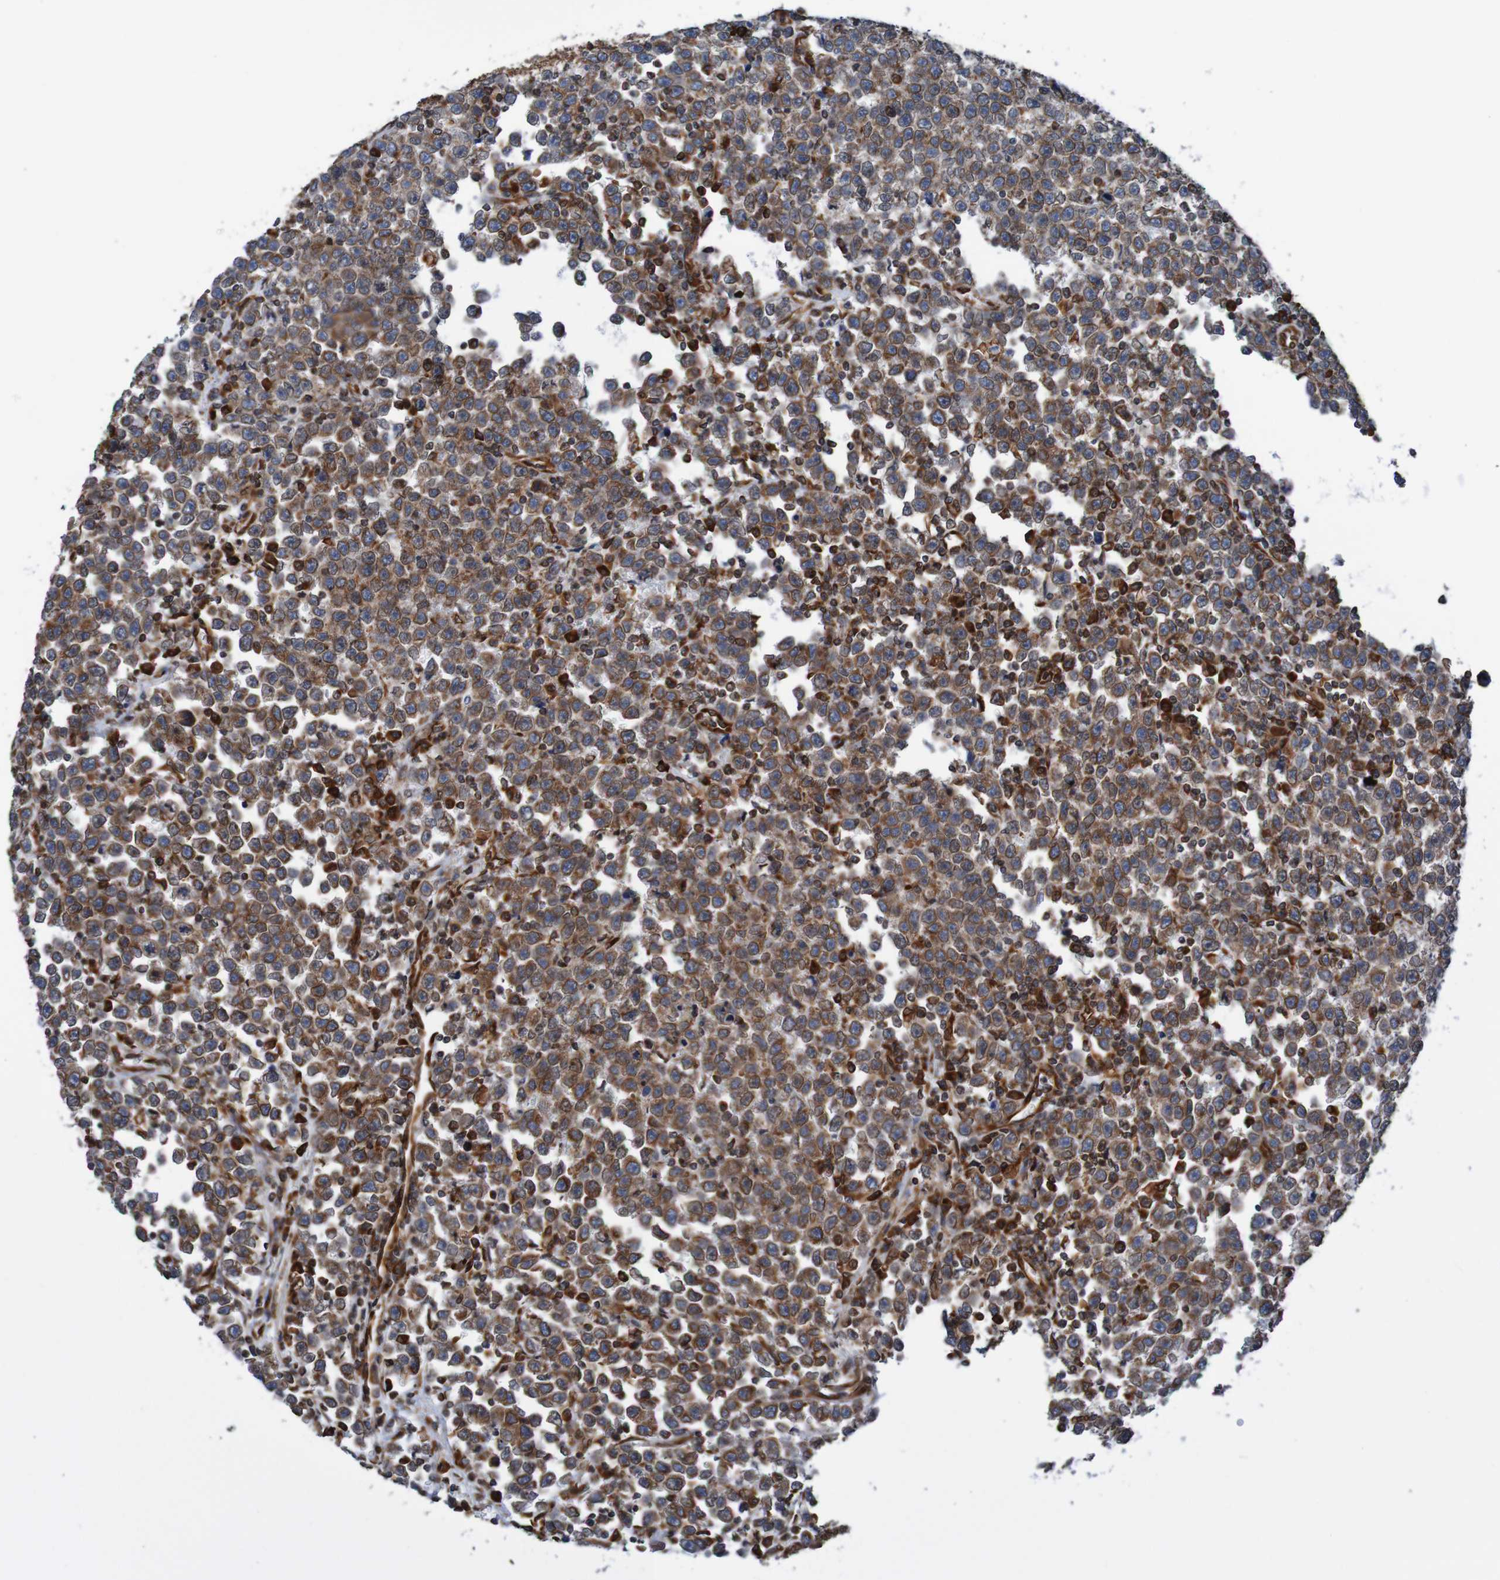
{"staining": {"intensity": "strong", "quantity": ">75%", "location": "cytoplasmic/membranous,nuclear"}, "tissue": "testis cancer", "cell_type": "Tumor cells", "image_type": "cancer", "snomed": [{"axis": "morphology", "description": "Seminoma, NOS"}, {"axis": "topography", "description": "Testis"}], "caption": "Testis seminoma stained with a brown dye demonstrates strong cytoplasmic/membranous and nuclear positive expression in approximately >75% of tumor cells.", "gene": "TMEM109", "patient": {"sex": "male", "age": 43}}